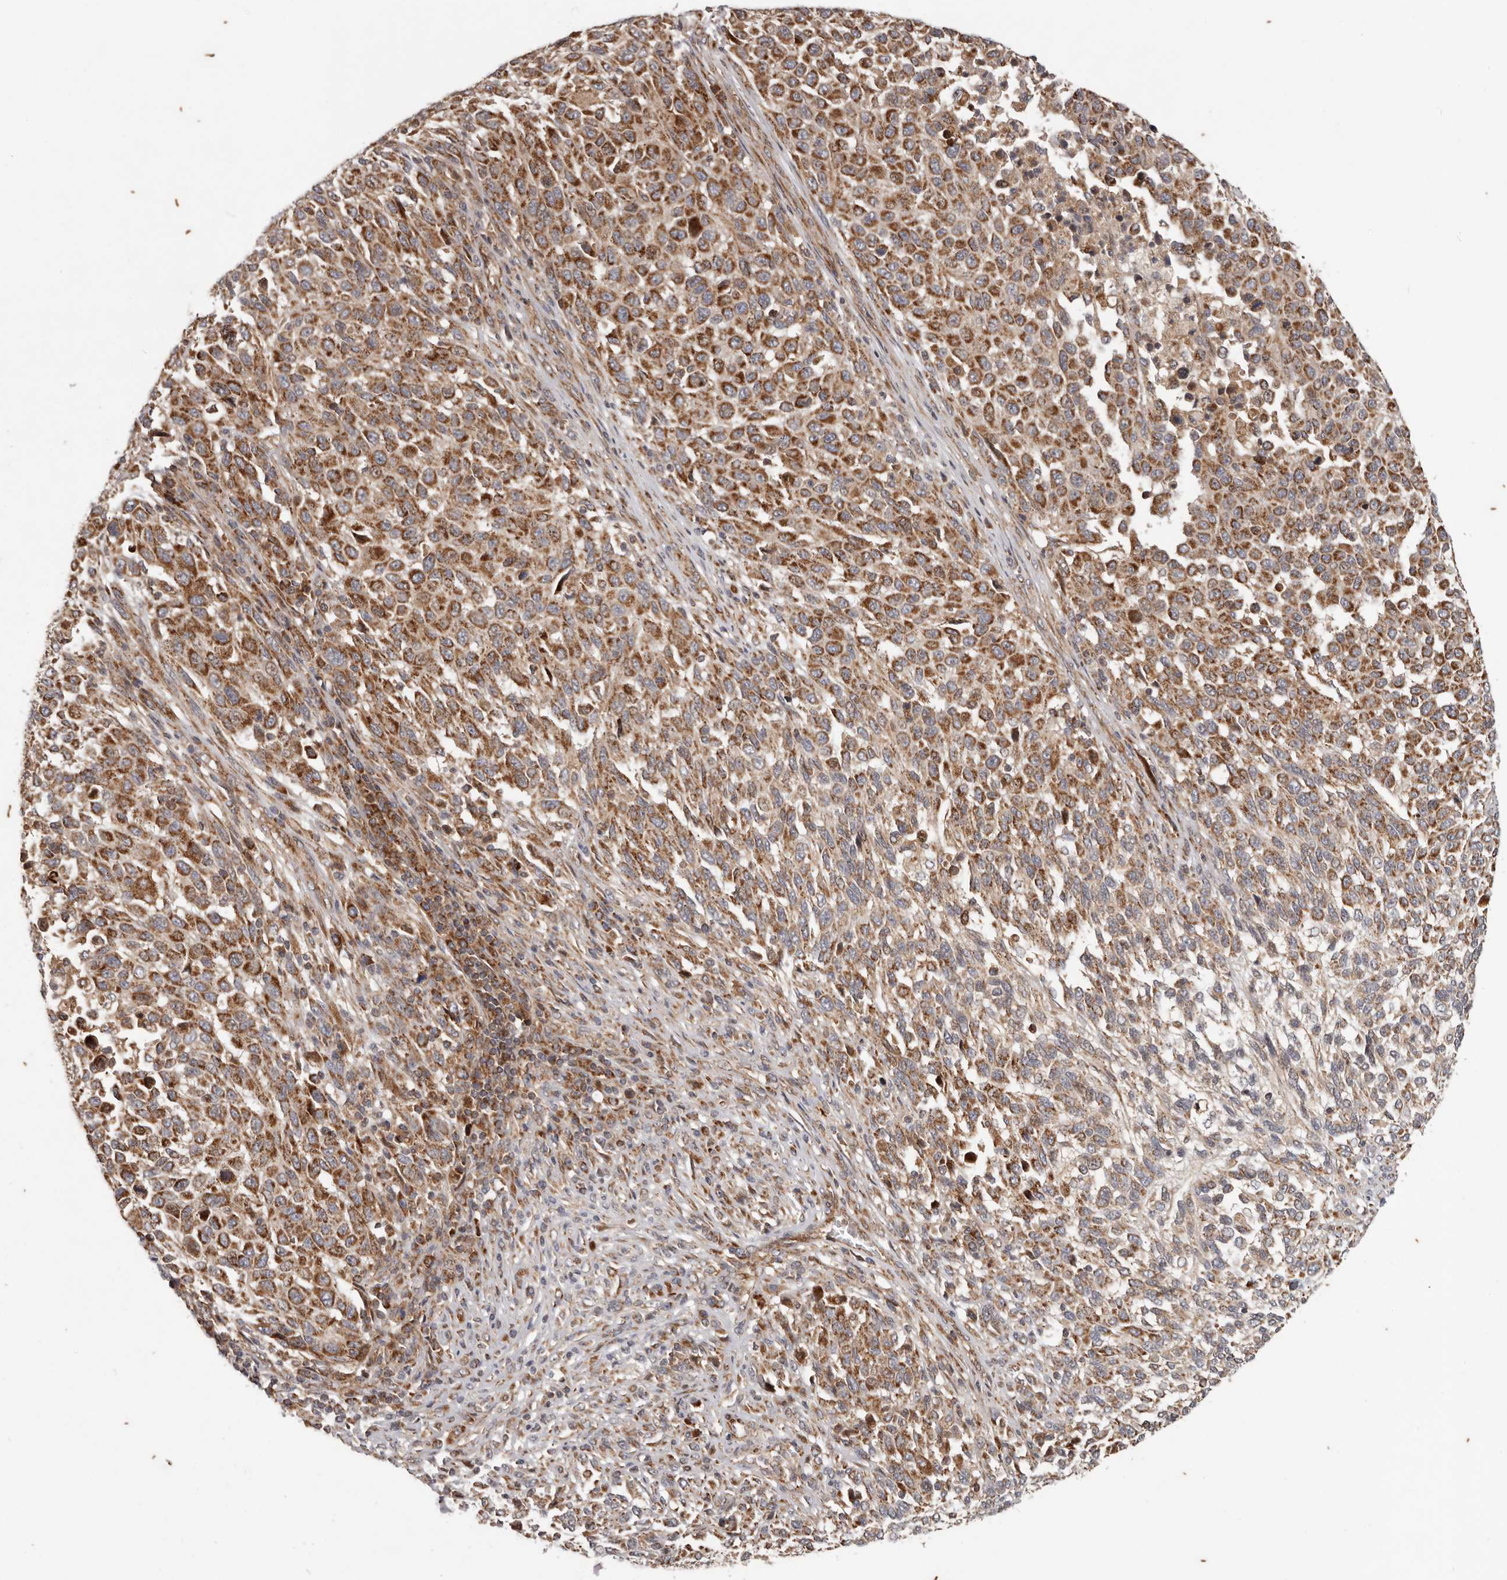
{"staining": {"intensity": "strong", "quantity": ">75%", "location": "cytoplasmic/membranous"}, "tissue": "melanoma", "cell_type": "Tumor cells", "image_type": "cancer", "snomed": [{"axis": "morphology", "description": "Malignant melanoma, Metastatic site"}, {"axis": "topography", "description": "Lymph node"}], "caption": "Protein expression by immunohistochemistry (IHC) displays strong cytoplasmic/membranous staining in approximately >75% of tumor cells in malignant melanoma (metastatic site).", "gene": "MRPS10", "patient": {"sex": "male", "age": 61}}